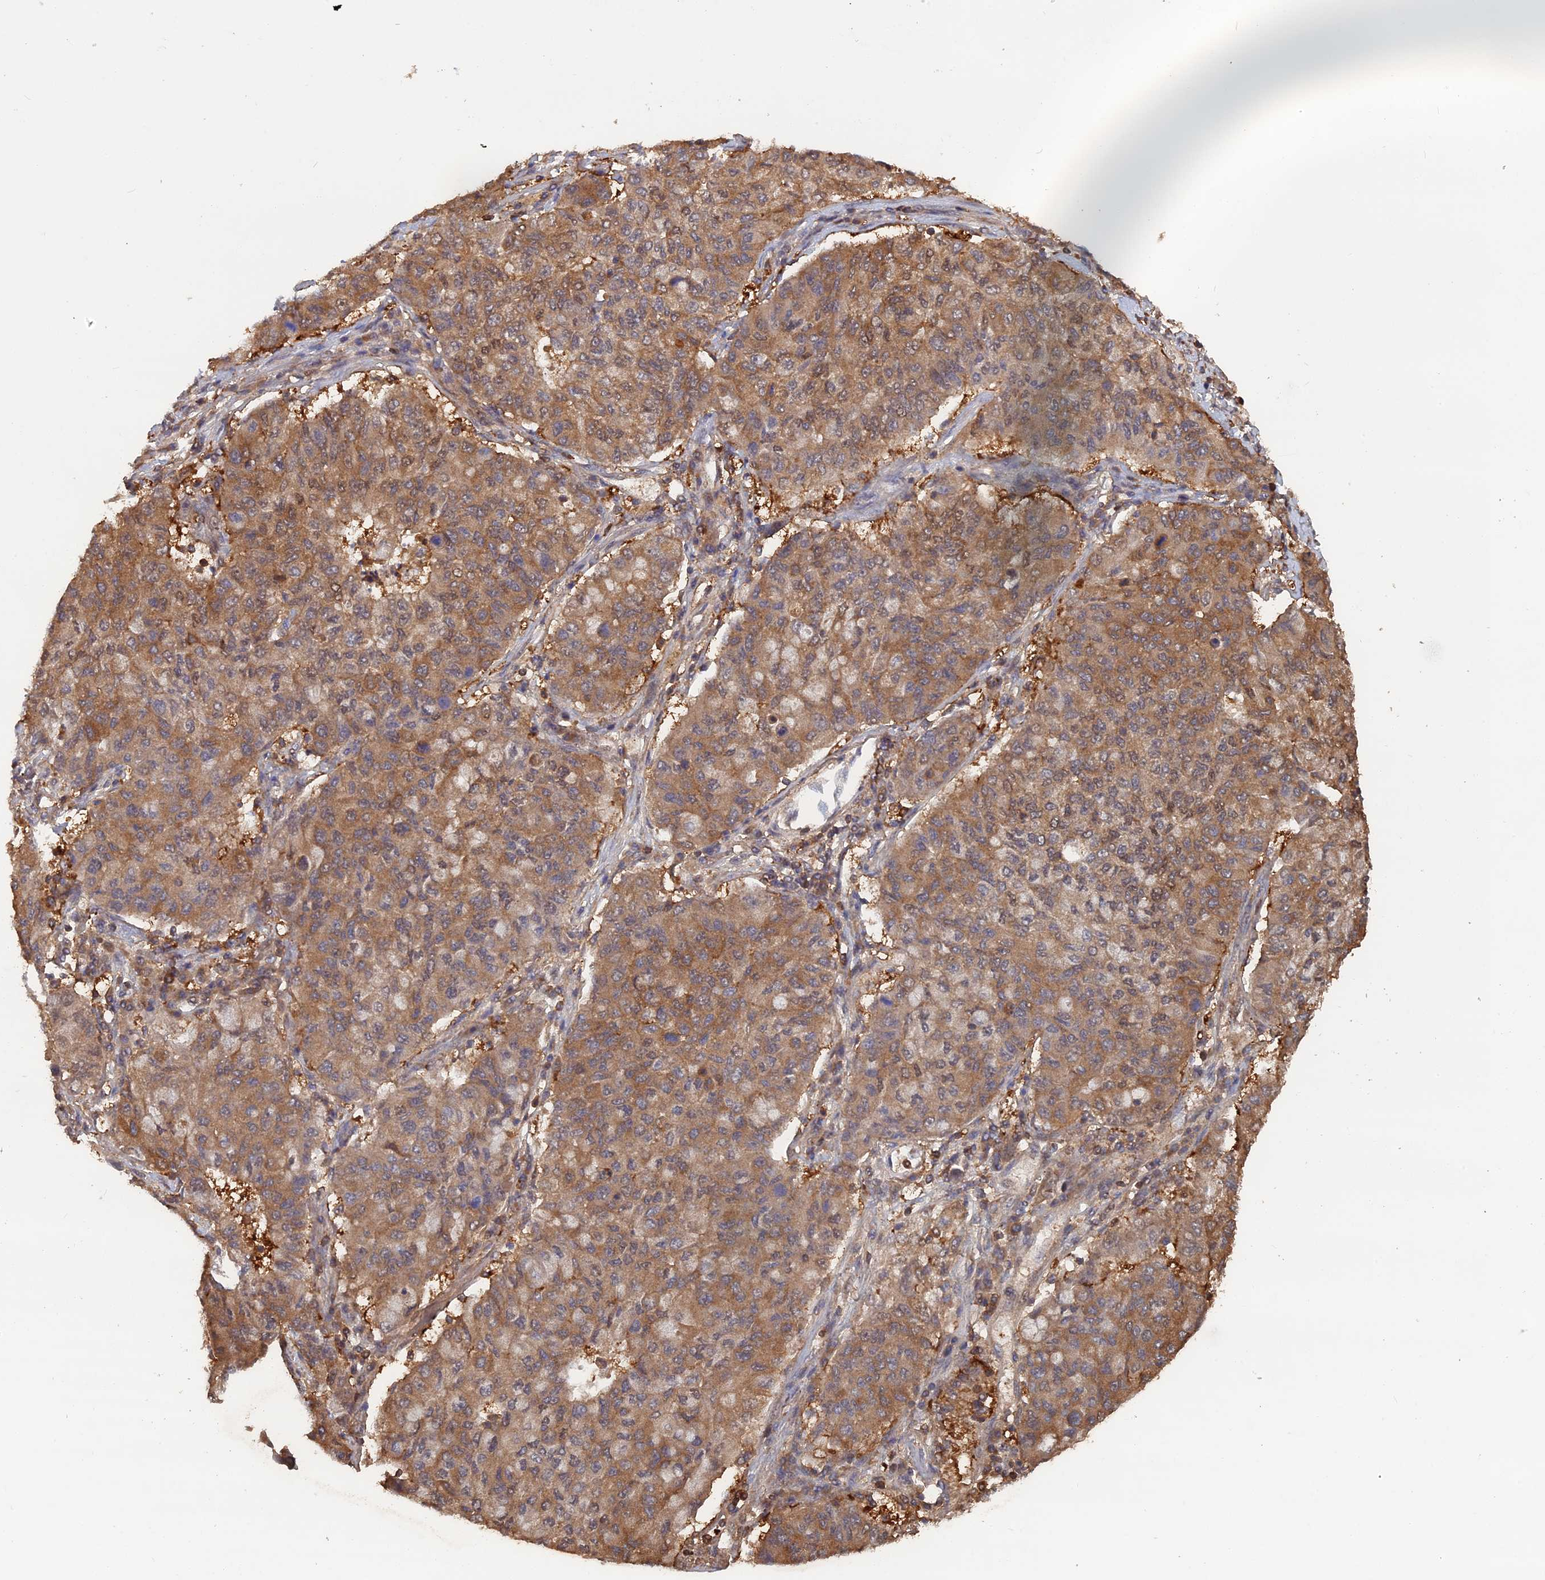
{"staining": {"intensity": "moderate", "quantity": ">75%", "location": "cytoplasmic/membranous"}, "tissue": "lung cancer", "cell_type": "Tumor cells", "image_type": "cancer", "snomed": [{"axis": "morphology", "description": "Squamous cell carcinoma, NOS"}, {"axis": "topography", "description": "Lung"}], "caption": "Human lung squamous cell carcinoma stained with a protein marker displays moderate staining in tumor cells.", "gene": "BLVRA", "patient": {"sex": "male", "age": 74}}